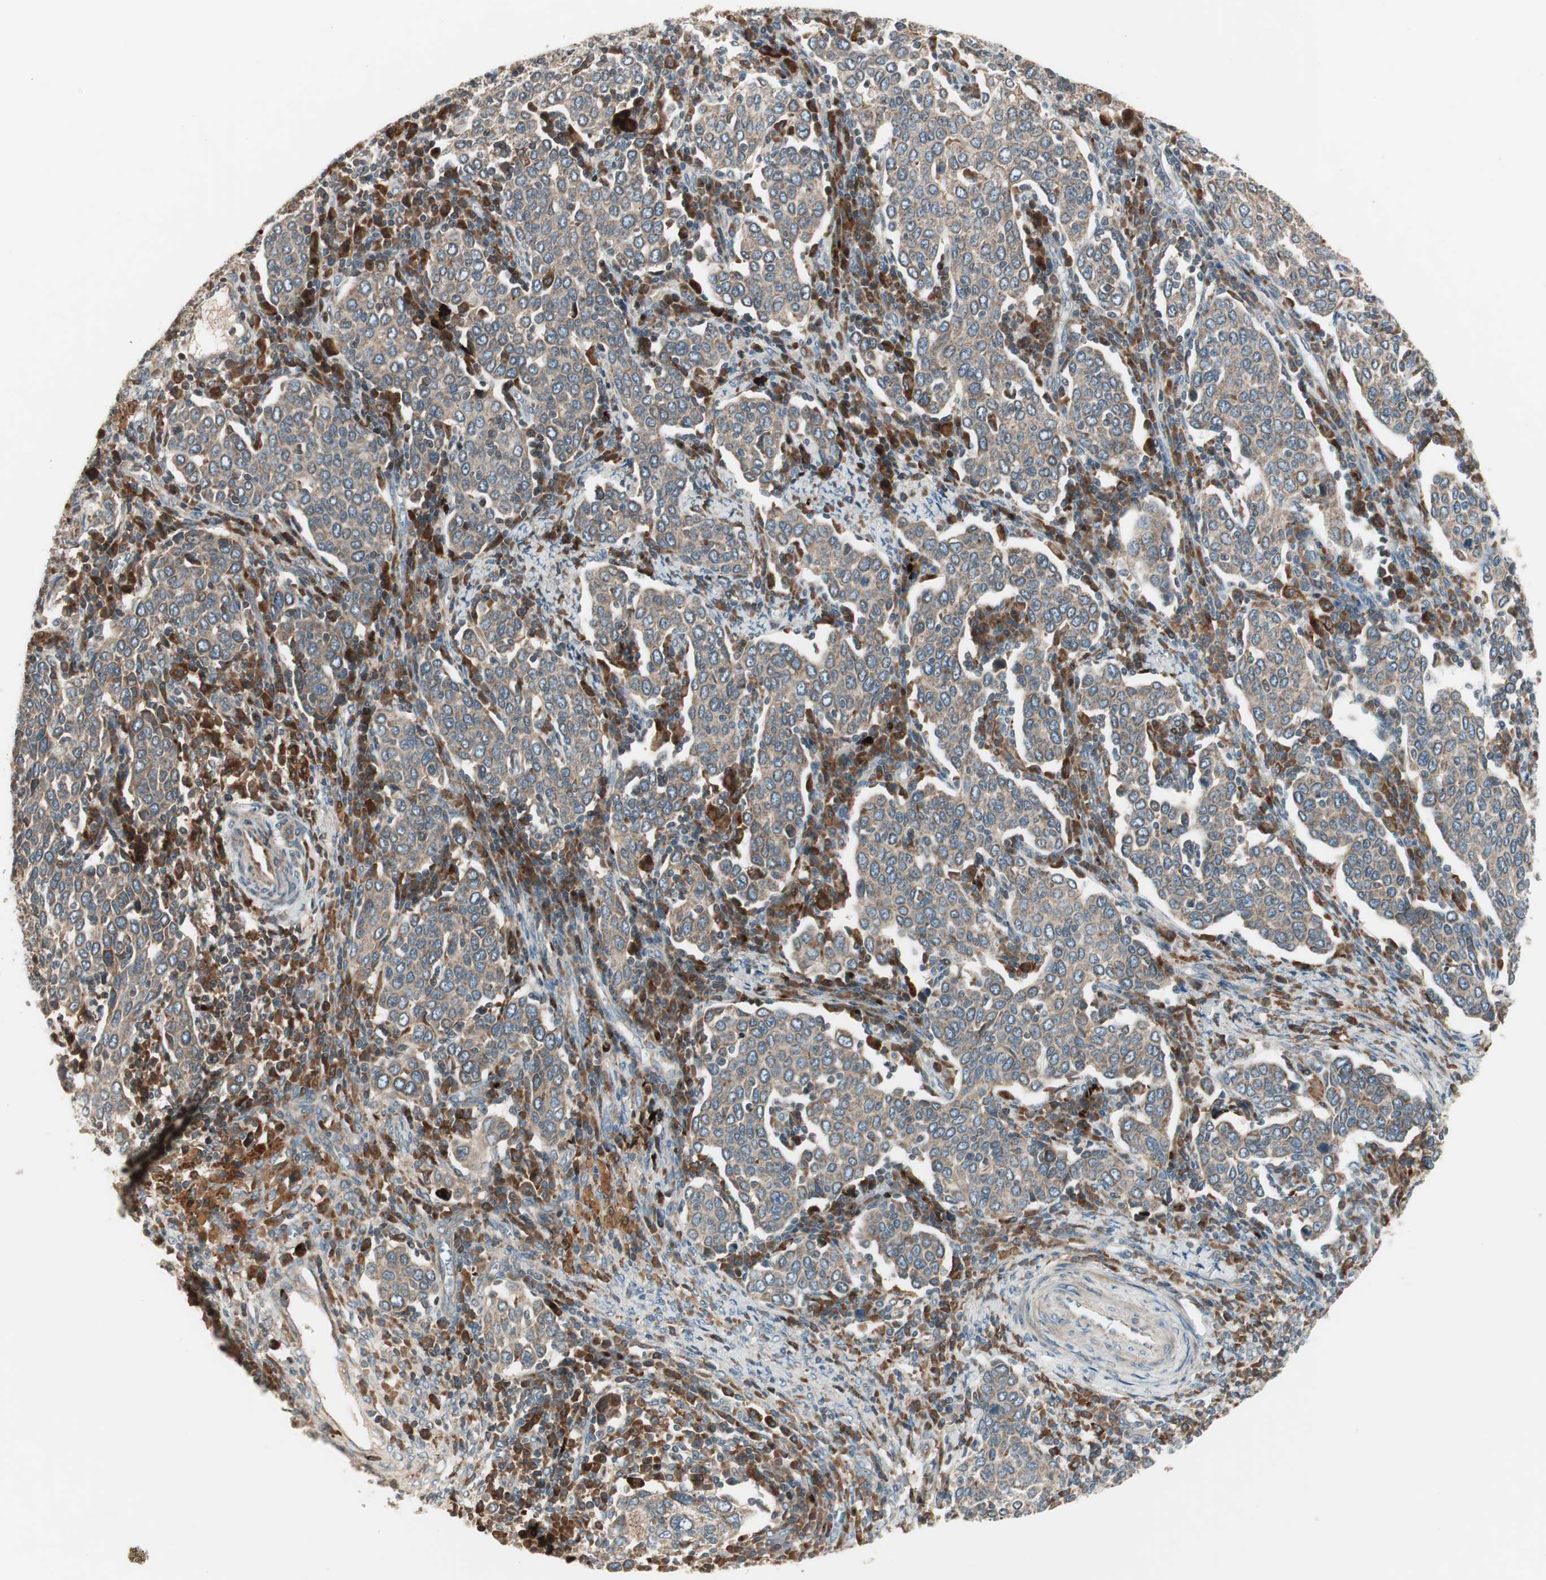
{"staining": {"intensity": "weak", "quantity": ">75%", "location": "cytoplasmic/membranous"}, "tissue": "cervical cancer", "cell_type": "Tumor cells", "image_type": "cancer", "snomed": [{"axis": "morphology", "description": "Squamous cell carcinoma, NOS"}, {"axis": "topography", "description": "Cervix"}], "caption": "Cervical squamous cell carcinoma tissue shows weak cytoplasmic/membranous expression in about >75% of tumor cells, visualized by immunohistochemistry.", "gene": "SFRP1", "patient": {"sex": "female", "age": 40}}